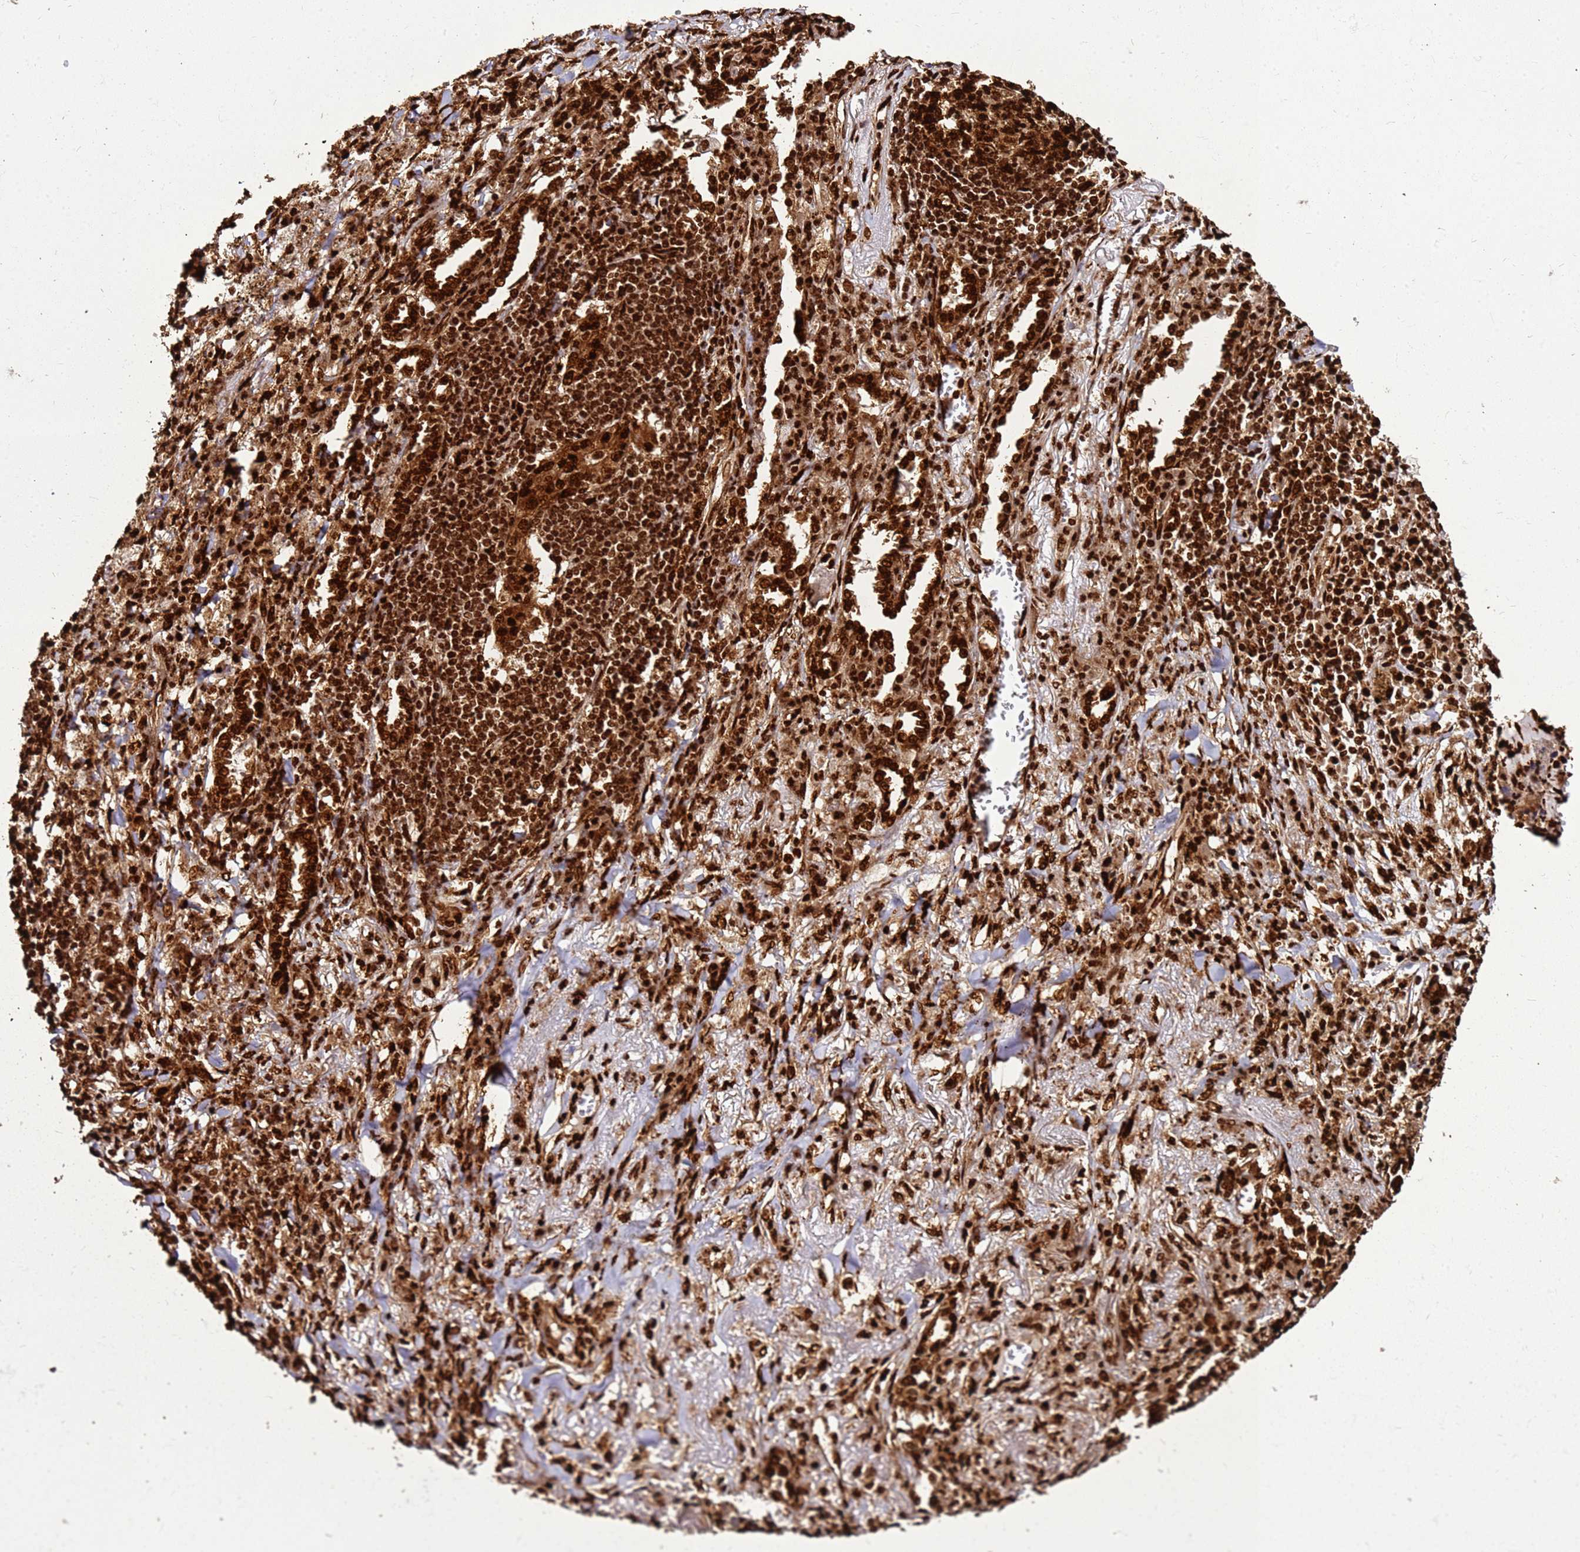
{"staining": {"intensity": "strong", "quantity": ">75%", "location": "cytoplasmic/membranous,nuclear"}, "tissue": "lung cancer", "cell_type": "Tumor cells", "image_type": "cancer", "snomed": [{"axis": "morphology", "description": "Squamous cell carcinoma, NOS"}, {"axis": "topography", "description": "Lung"}], "caption": "Human squamous cell carcinoma (lung) stained with a brown dye shows strong cytoplasmic/membranous and nuclear positive staining in about >75% of tumor cells.", "gene": "HNRNPAB", "patient": {"sex": "female", "age": 63}}